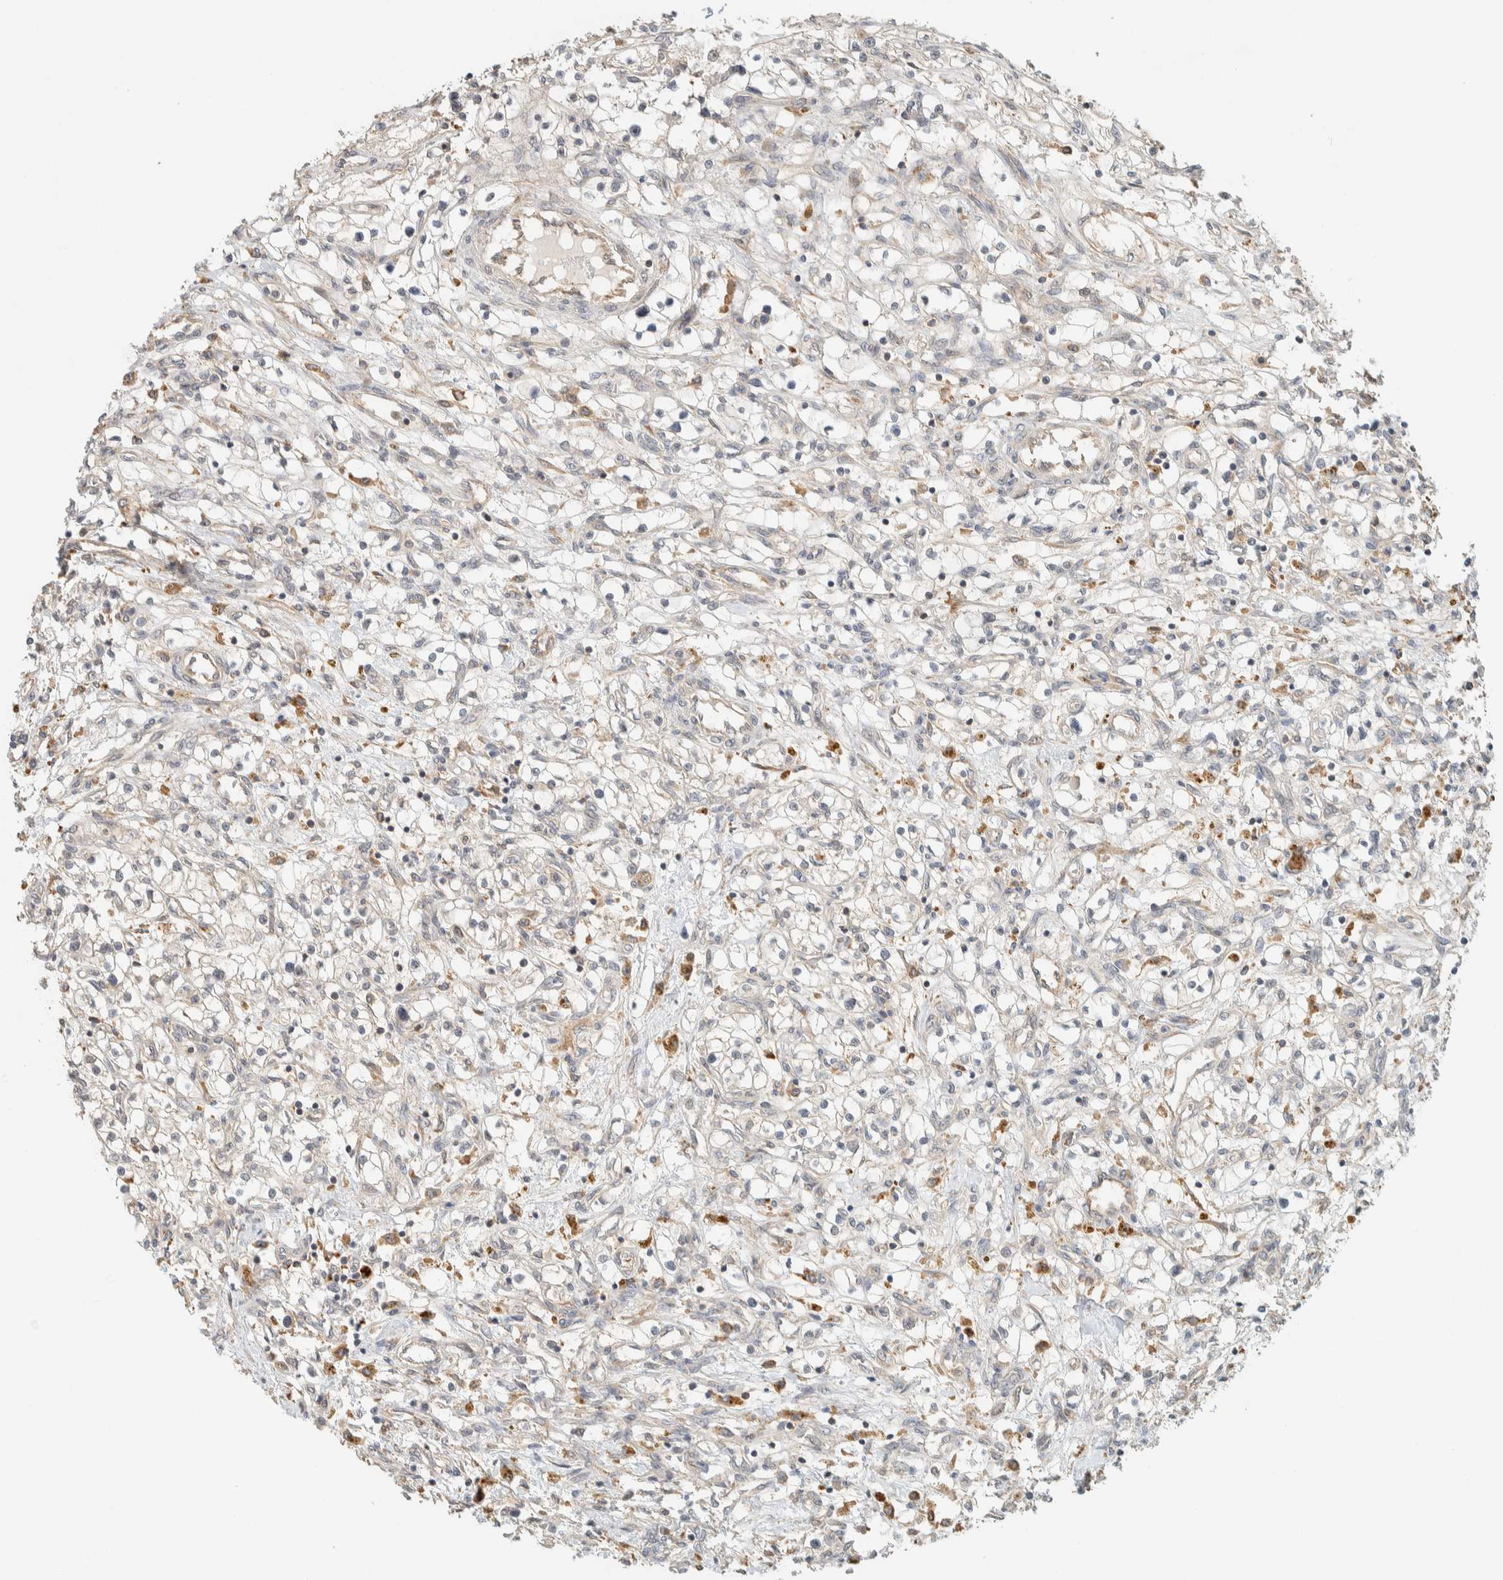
{"staining": {"intensity": "negative", "quantity": "none", "location": "none"}, "tissue": "renal cancer", "cell_type": "Tumor cells", "image_type": "cancer", "snomed": [{"axis": "morphology", "description": "Adenocarcinoma, NOS"}, {"axis": "topography", "description": "Kidney"}], "caption": "Tumor cells show no significant protein staining in renal cancer.", "gene": "RAB11FIP1", "patient": {"sex": "male", "age": 68}}